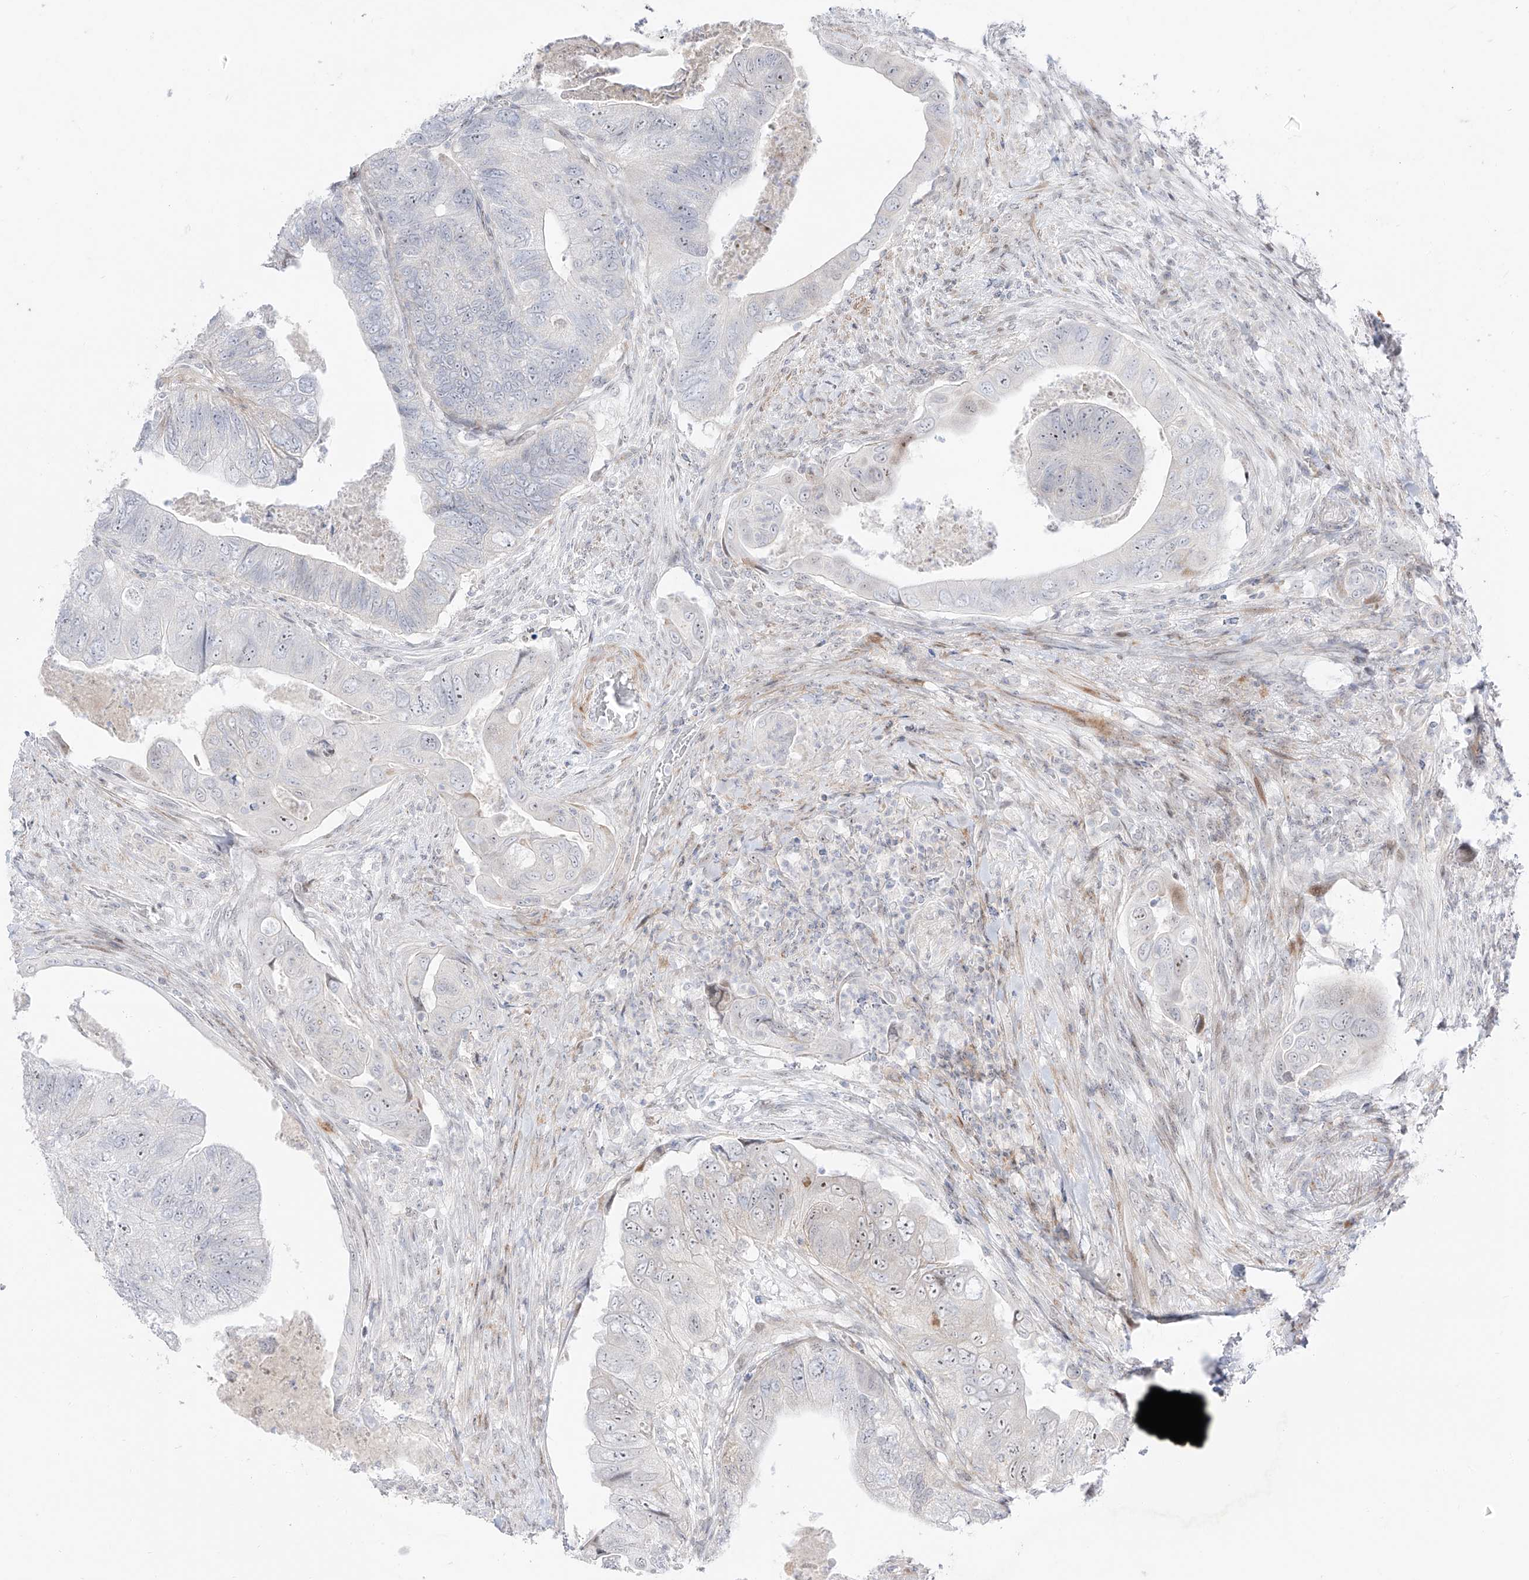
{"staining": {"intensity": "negative", "quantity": "none", "location": "none"}, "tissue": "colorectal cancer", "cell_type": "Tumor cells", "image_type": "cancer", "snomed": [{"axis": "morphology", "description": "Adenocarcinoma, NOS"}, {"axis": "topography", "description": "Rectum"}], "caption": "Immunohistochemistry (IHC) image of neoplastic tissue: colorectal cancer stained with DAB (3,3'-diaminobenzidine) demonstrates no significant protein expression in tumor cells.", "gene": "ZNF180", "patient": {"sex": "male", "age": 63}}